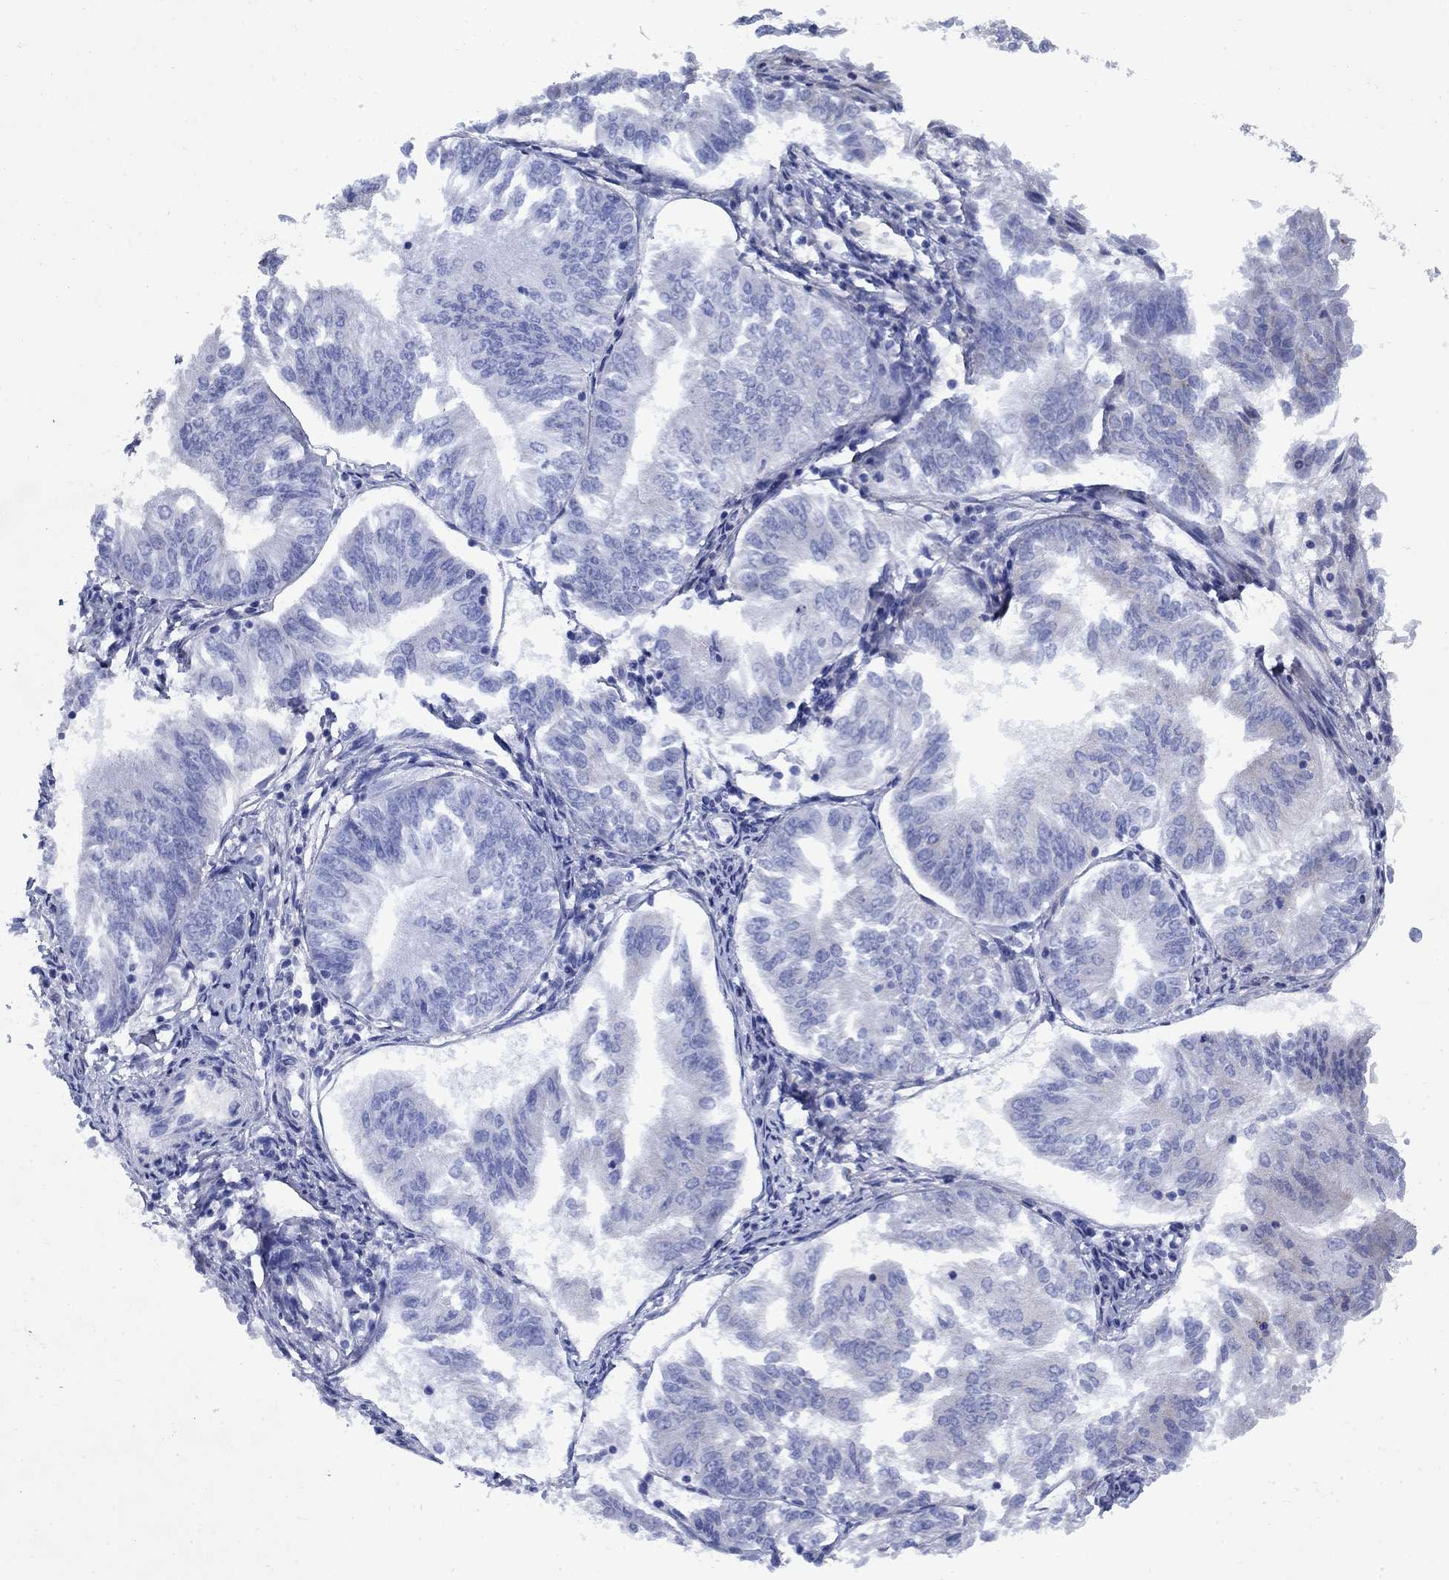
{"staining": {"intensity": "negative", "quantity": "none", "location": "none"}, "tissue": "endometrial cancer", "cell_type": "Tumor cells", "image_type": "cancer", "snomed": [{"axis": "morphology", "description": "Adenocarcinoma, NOS"}, {"axis": "topography", "description": "Endometrium"}], "caption": "Immunohistochemical staining of adenocarcinoma (endometrial) demonstrates no significant staining in tumor cells. (DAB IHC visualized using brightfield microscopy, high magnification).", "gene": "STAB2", "patient": {"sex": "female", "age": 58}}